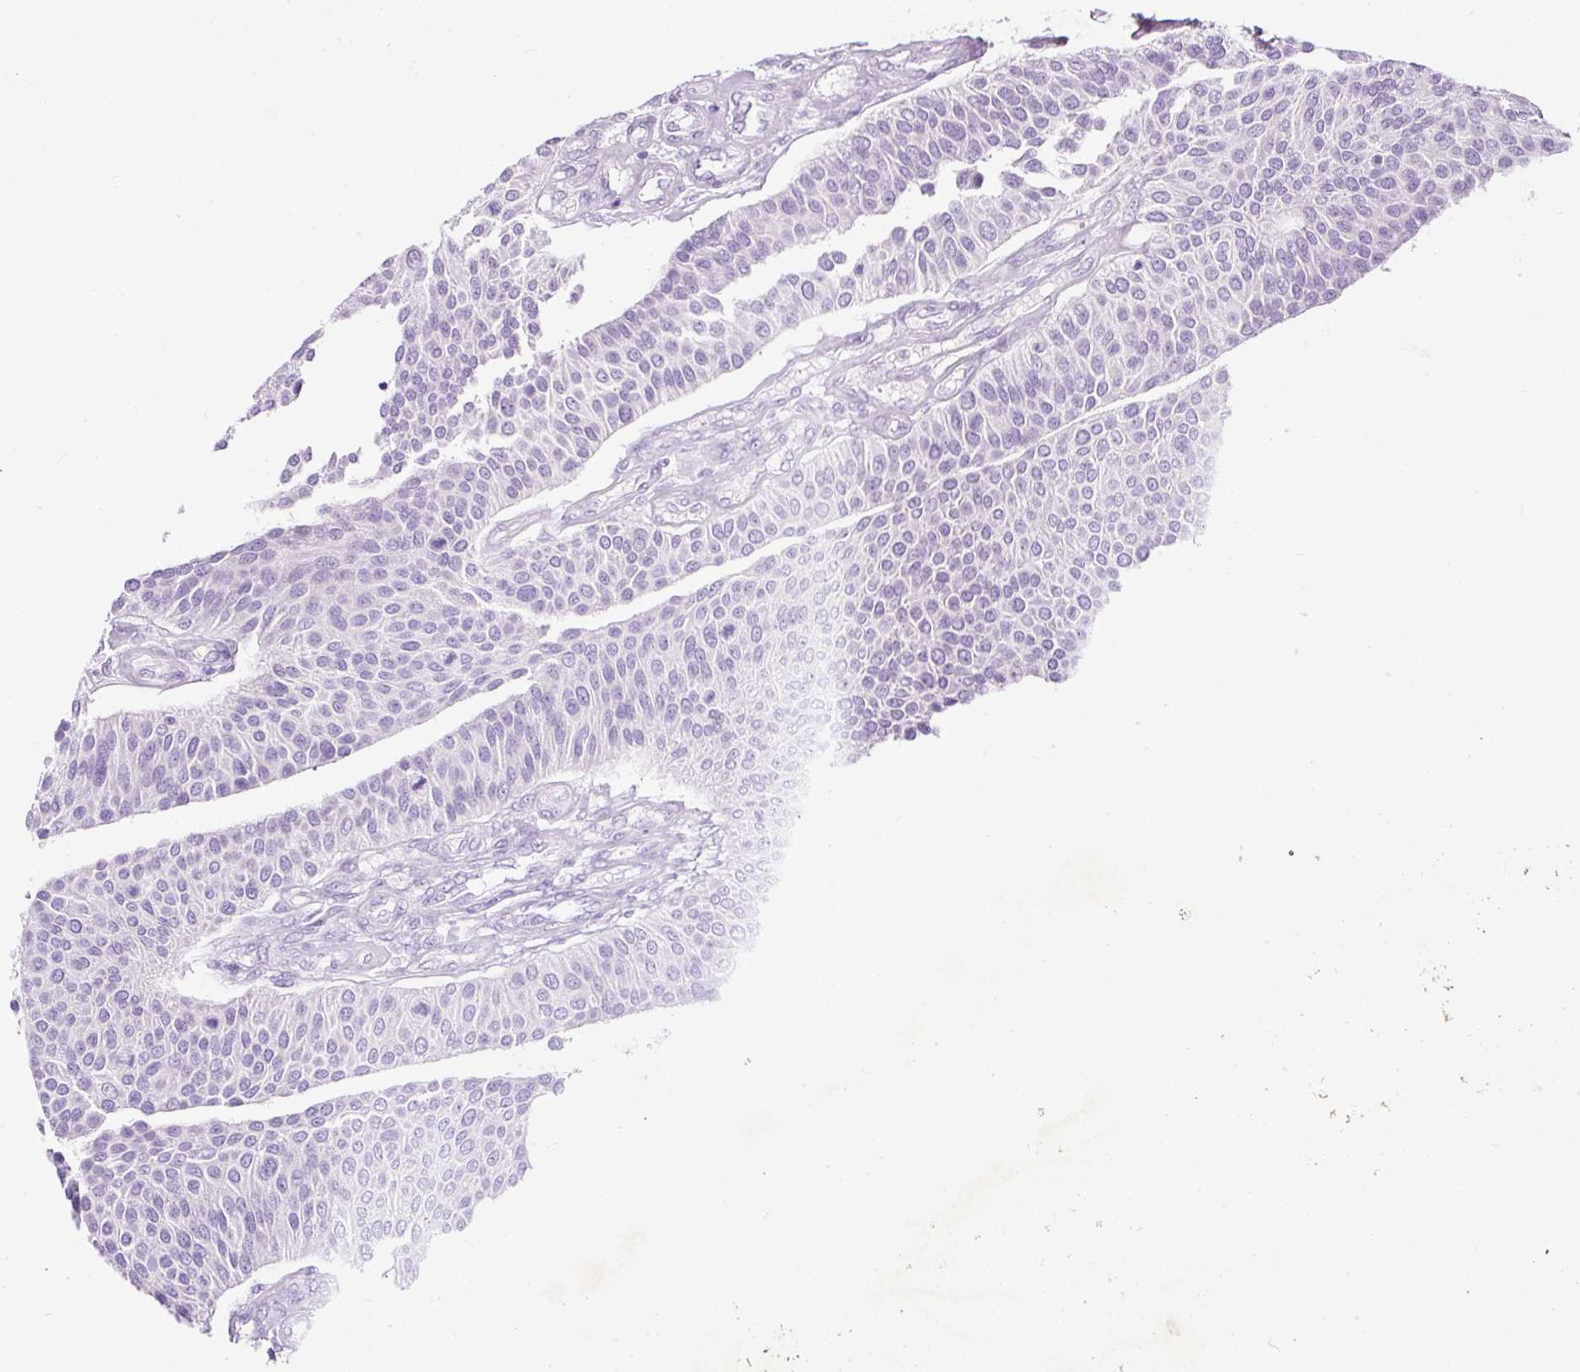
{"staining": {"intensity": "negative", "quantity": "none", "location": "none"}, "tissue": "urothelial cancer", "cell_type": "Tumor cells", "image_type": "cancer", "snomed": [{"axis": "morphology", "description": "Urothelial carcinoma, NOS"}, {"axis": "topography", "description": "Urinary bladder"}], "caption": "Immunohistochemistry of transitional cell carcinoma reveals no expression in tumor cells.", "gene": "STOX2", "patient": {"sex": "male", "age": 55}}